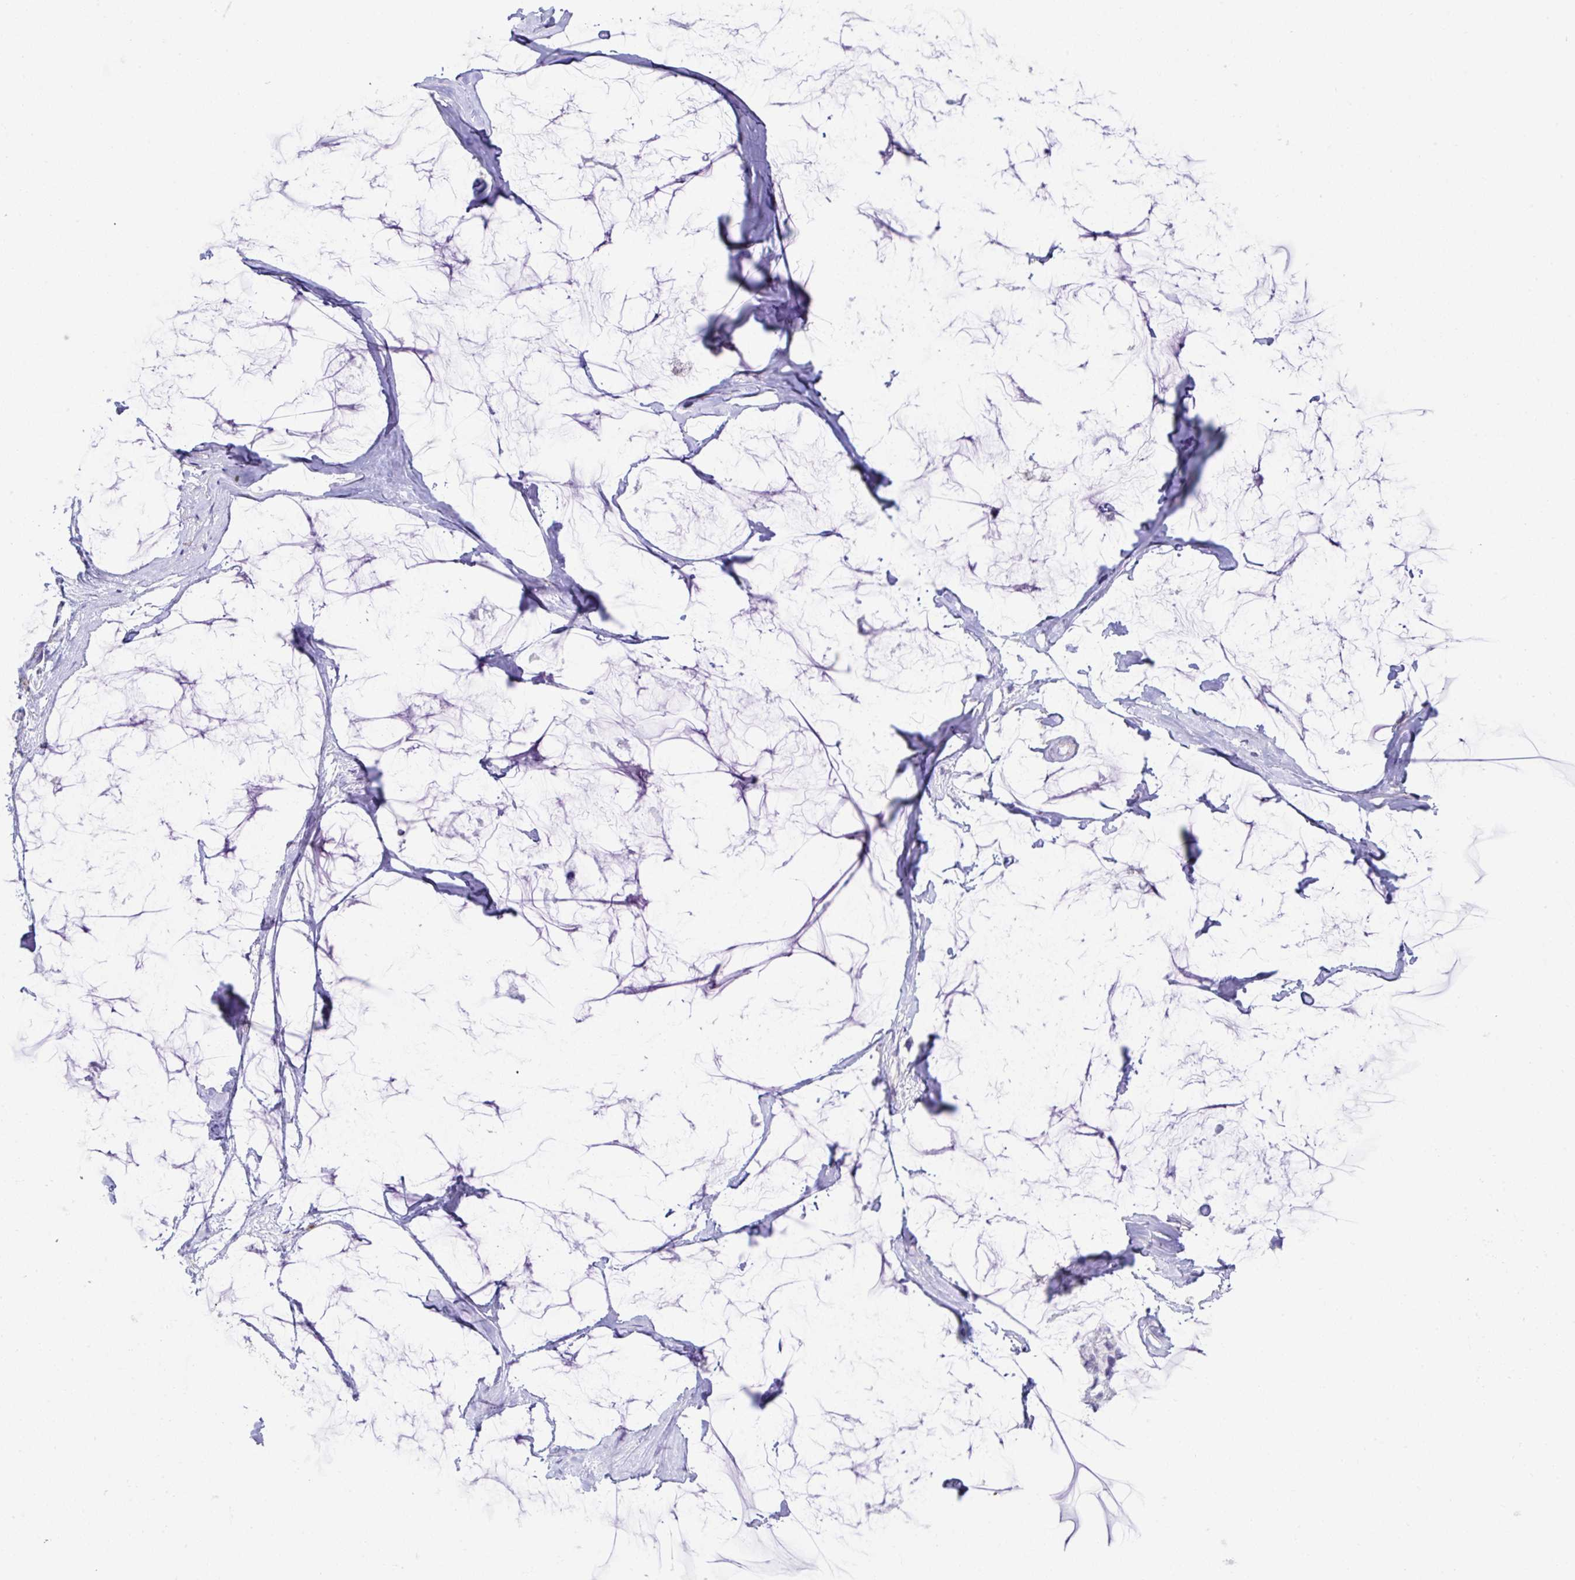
{"staining": {"intensity": "negative", "quantity": "none", "location": "none"}, "tissue": "ovarian cancer", "cell_type": "Tumor cells", "image_type": "cancer", "snomed": [{"axis": "morphology", "description": "Cystadenocarcinoma, mucinous, NOS"}, {"axis": "topography", "description": "Ovary"}], "caption": "Ovarian cancer was stained to show a protein in brown. There is no significant expression in tumor cells.", "gene": "DOK7", "patient": {"sex": "female", "age": 39}}